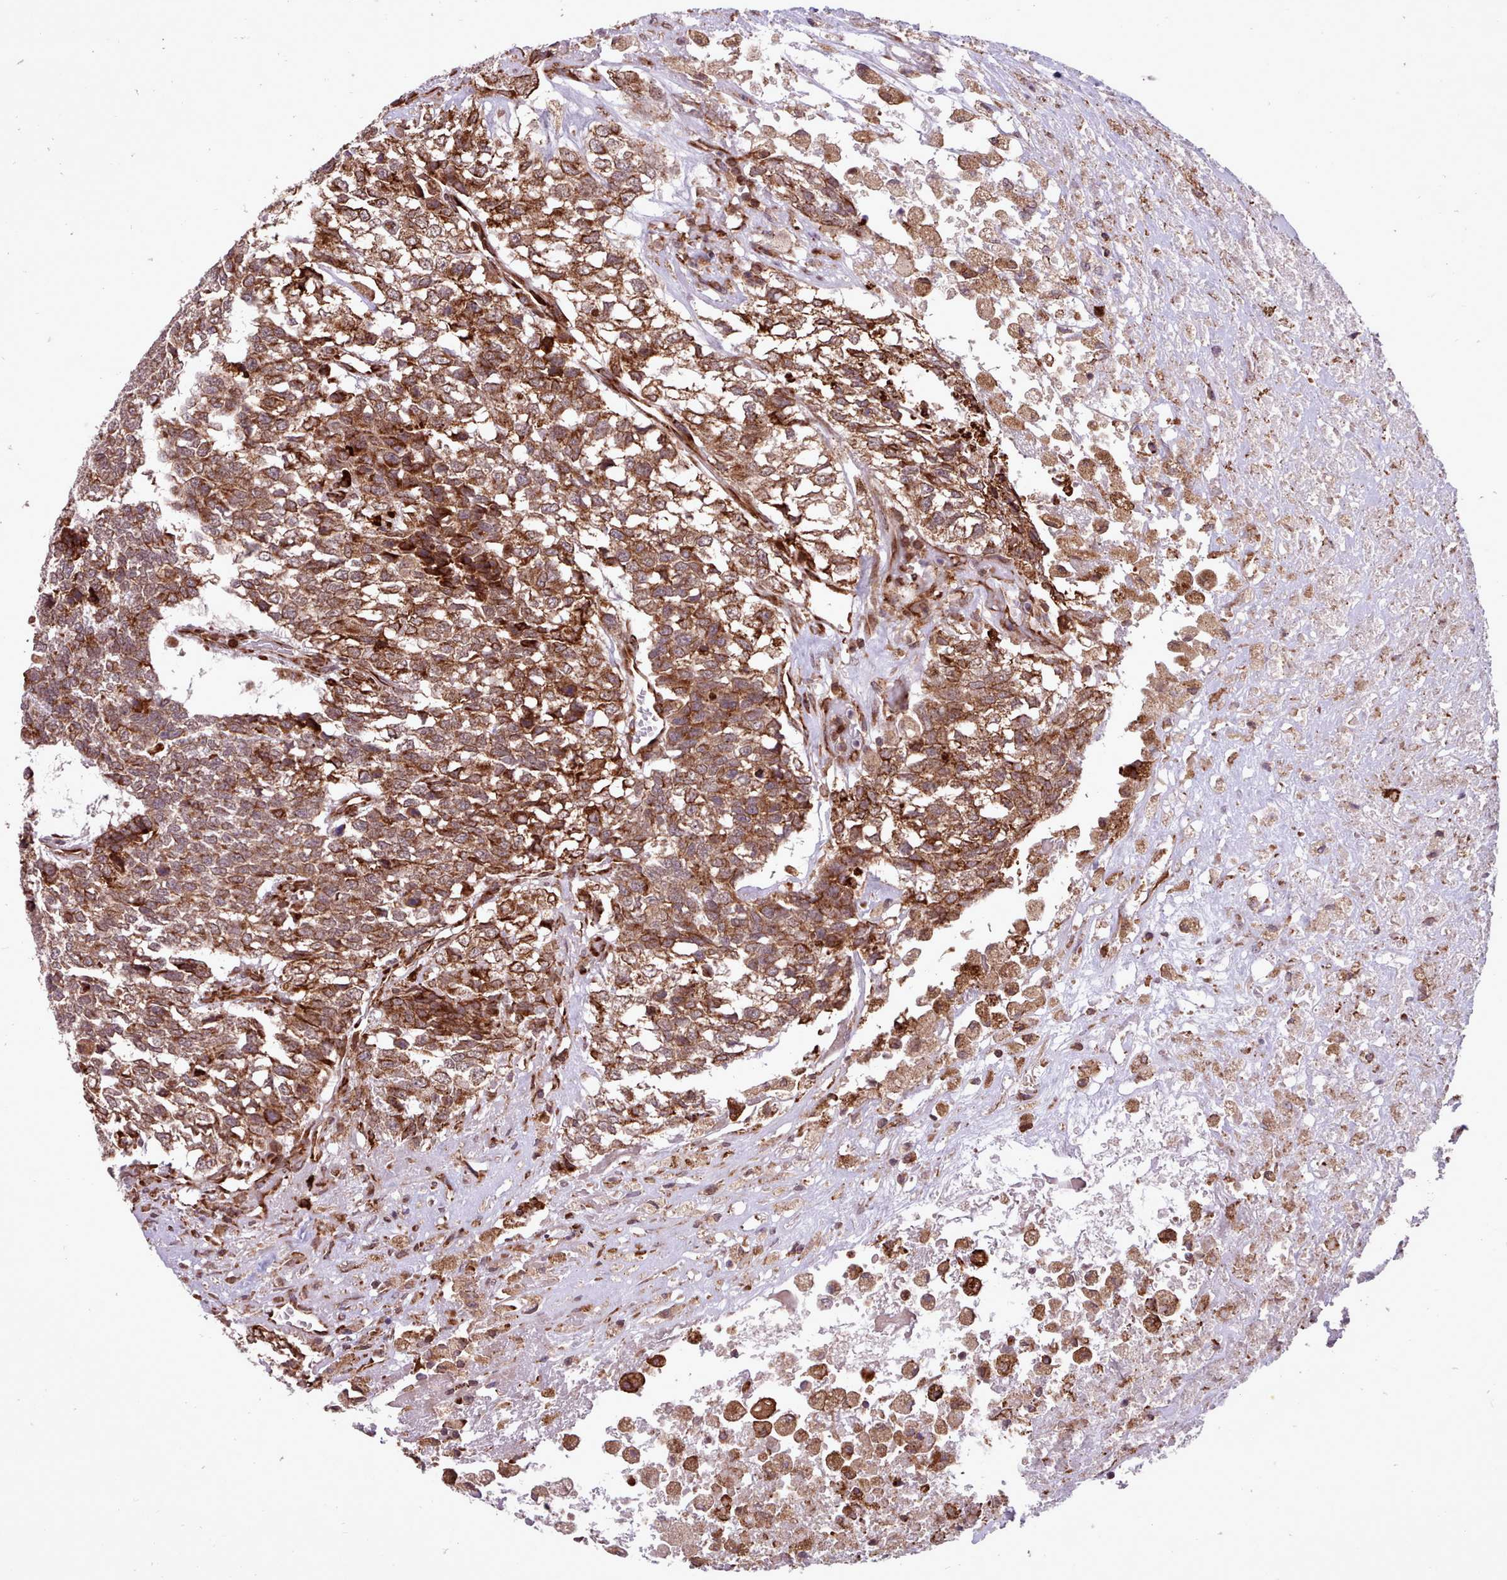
{"staining": {"intensity": "moderate", "quantity": ">75%", "location": "cytoplasmic/membranous"}, "tissue": "testis cancer", "cell_type": "Tumor cells", "image_type": "cancer", "snomed": [{"axis": "morphology", "description": "Carcinoma, Embryonal, NOS"}, {"axis": "topography", "description": "Testis"}], "caption": "Testis cancer was stained to show a protein in brown. There is medium levels of moderate cytoplasmic/membranous staining in about >75% of tumor cells. (Brightfield microscopy of DAB IHC at high magnification).", "gene": "TTLL3", "patient": {"sex": "male", "age": 23}}